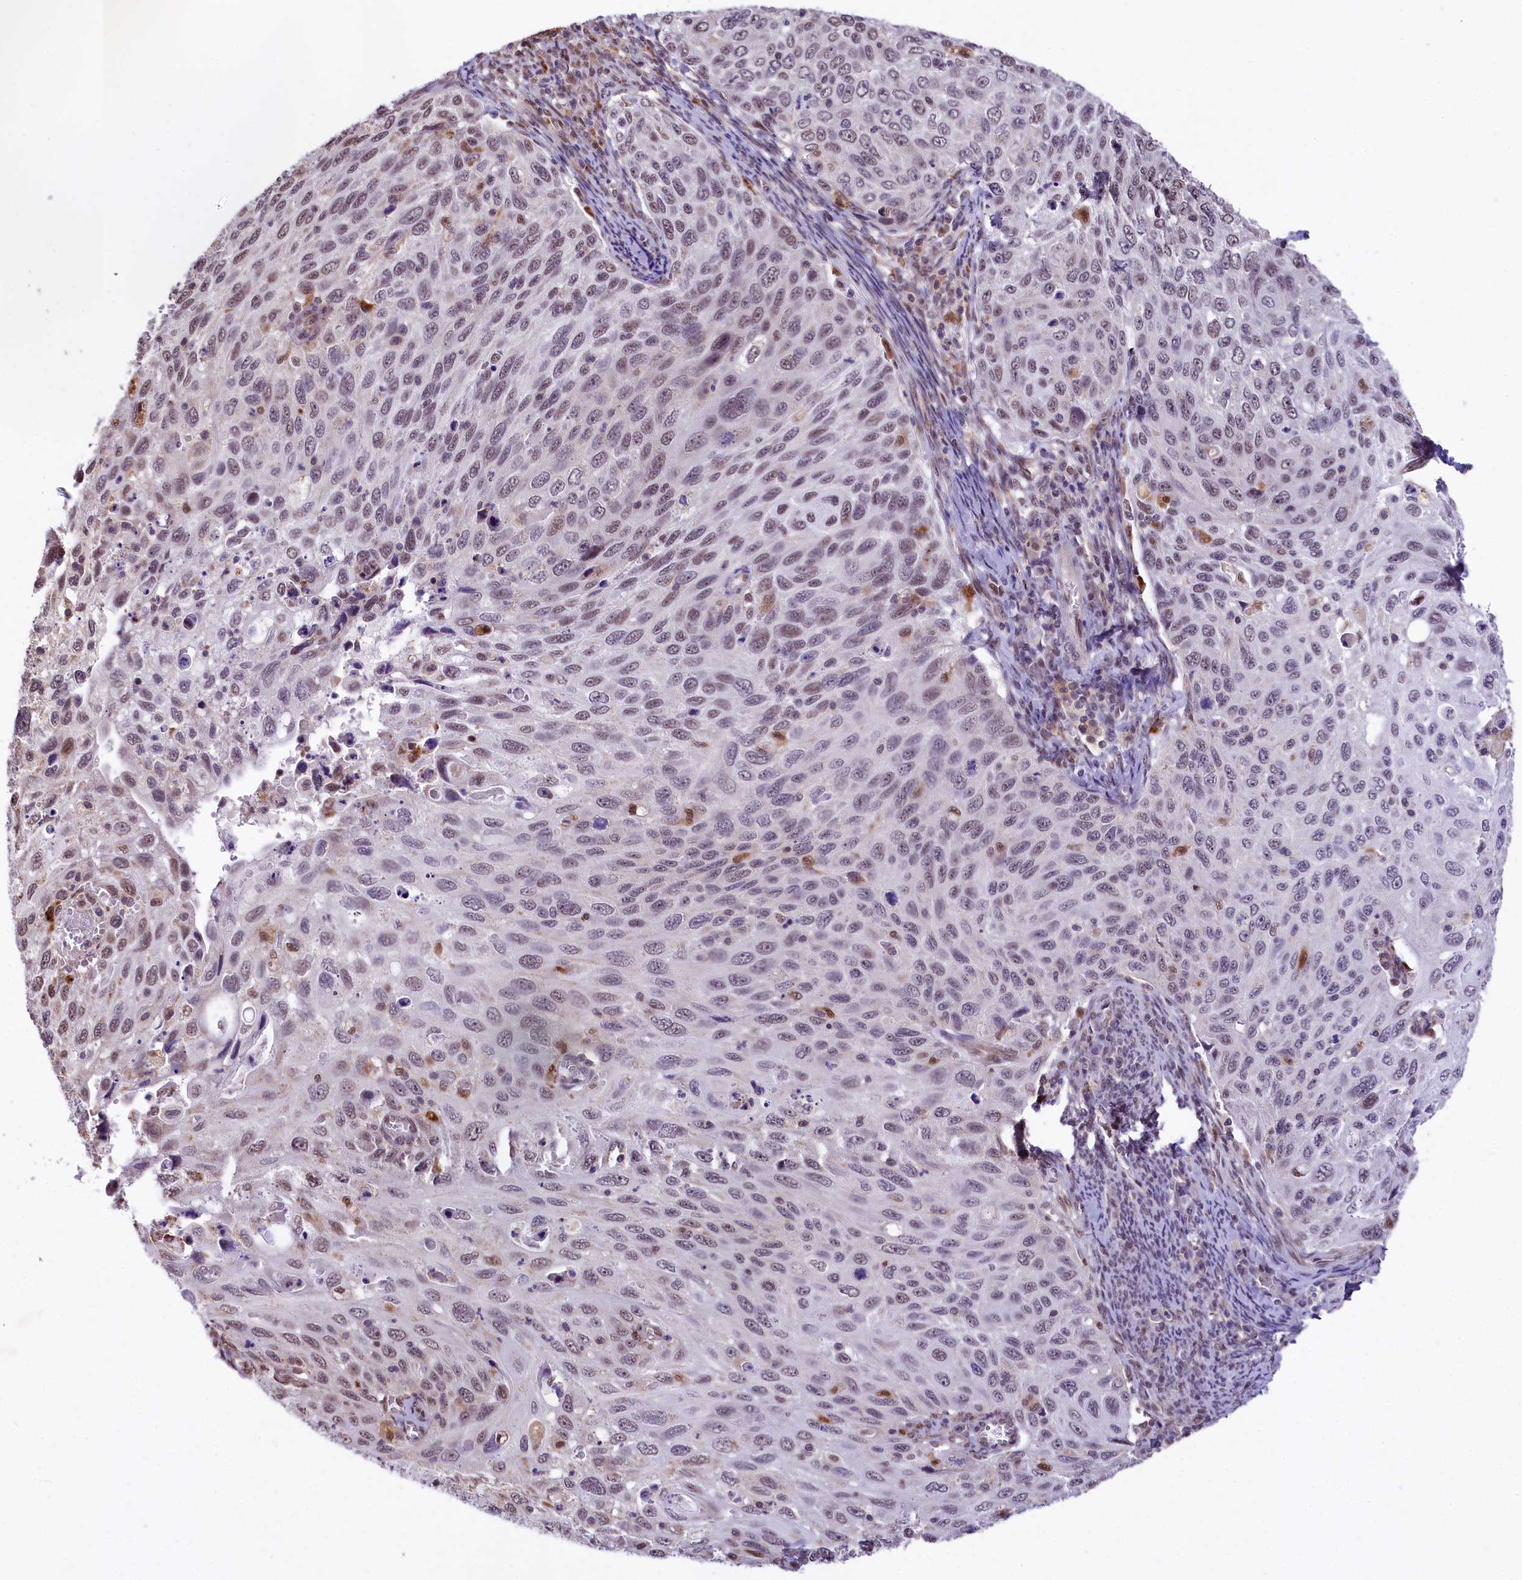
{"staining": {"intensity": "weak", "quantity": "<25%", "location": "nuclear"}, "tissue": "cervical cancer", "cell_type": "Tumor cells", "image_type": "cancer", "snomed": [{"axis": "morphology", "description": "Squamous cell carcinoma, NOS"}, {"axis": "topography", "description": "Cervix"}], "caption": "Immunohistochemical staining of human squamous cell carcinoma (cervical) reveals no significant expression in tumor cells.", "gene": "MRPL54", "patient": {"sex": "female", "age": 70}}